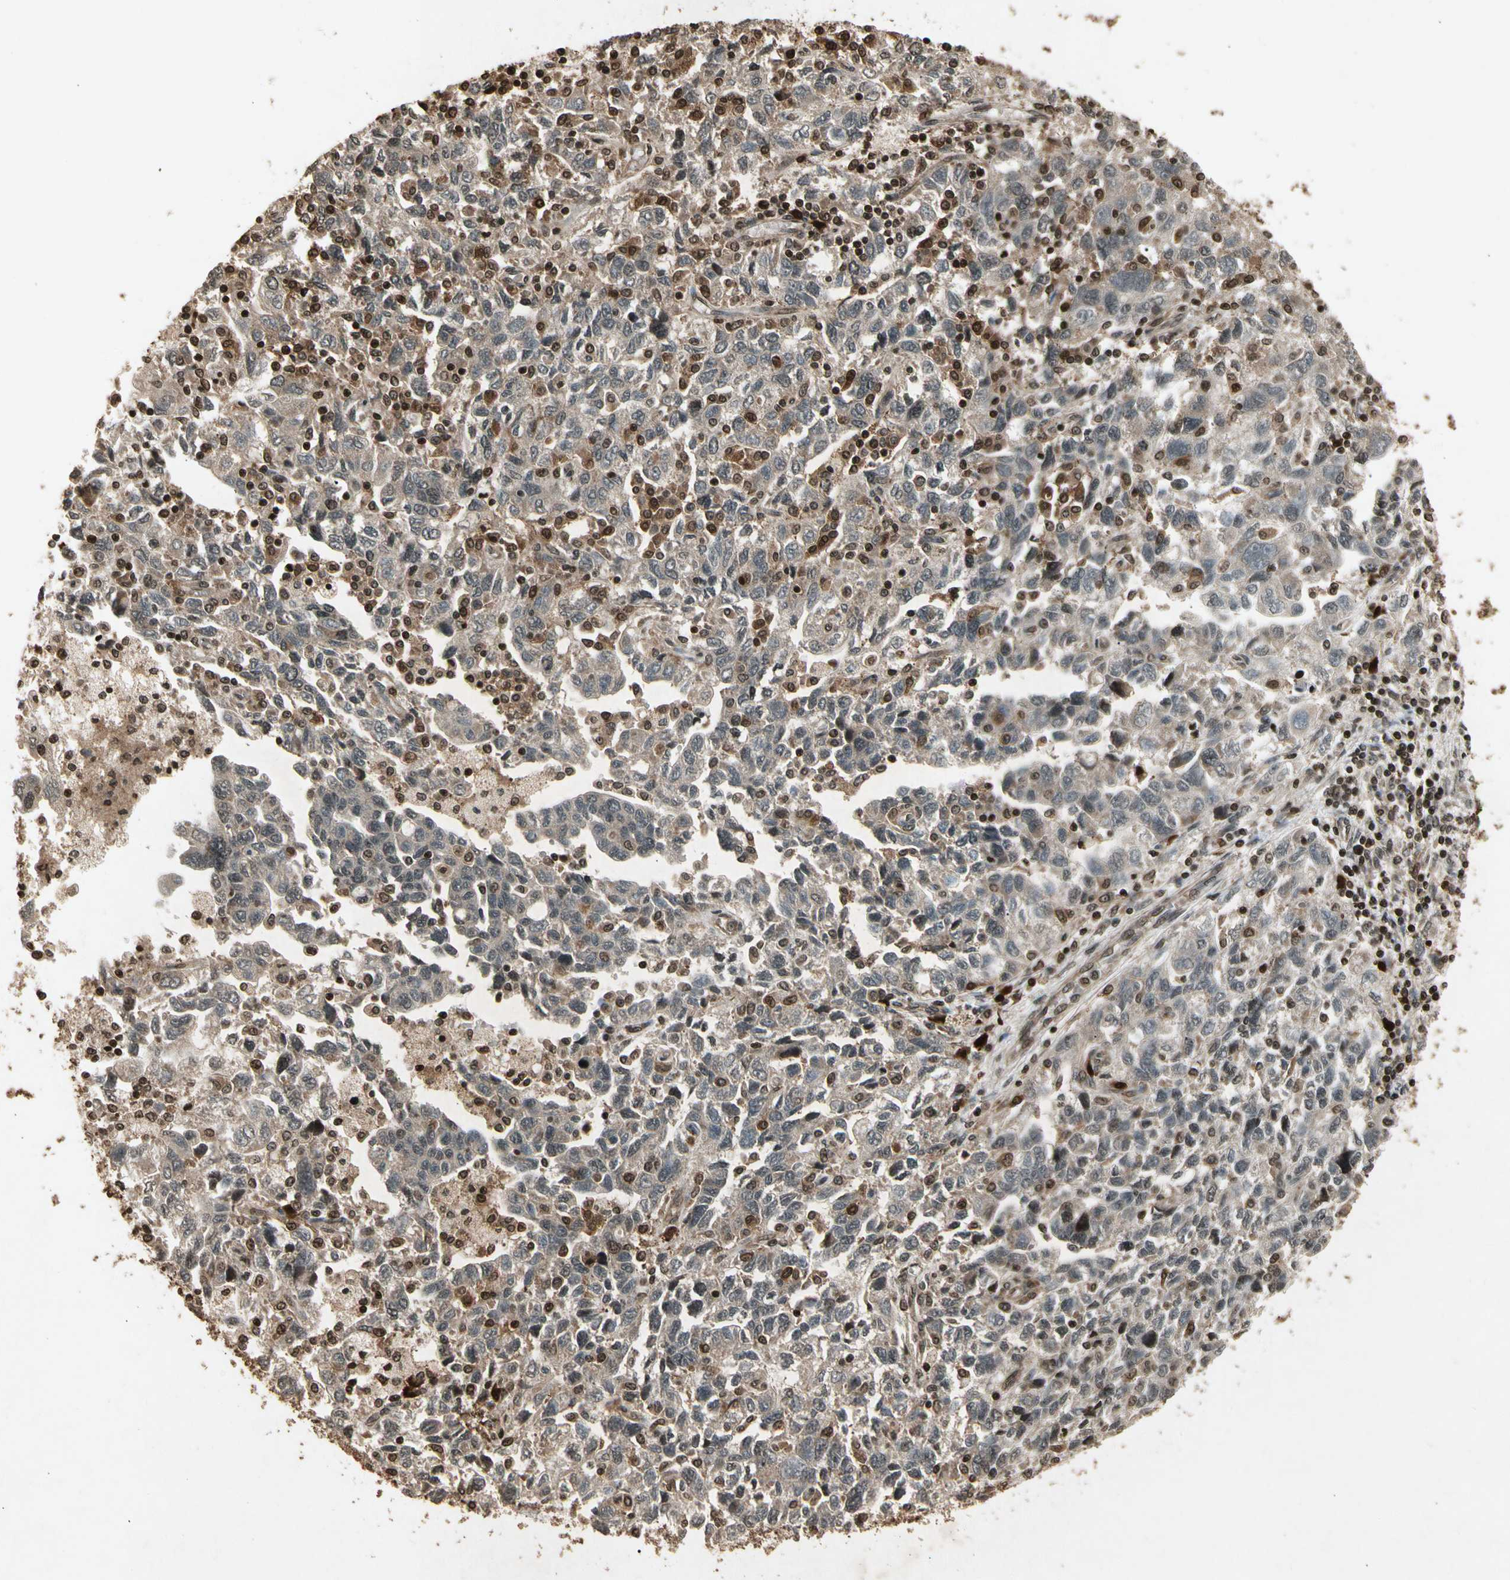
{"staining": {"intensity": "weak", "quantity": ">75%", "location": "cytoplasmic/membranous"}, "tissue": "ovarian cancer", "cell_type": "Tumor cells", "image_type": "cancer", "snomed": [{"axis": "morphology", "description": "Carcinoma, NOS"}, {"axis": "morphology", "description": "Cystadenocarcinoma, serous, NOS"}, {"axis": "topography", "description": "Ovary"}], "caption": "Ovarian cancer tissue reveals weak cytoplasmic/membranous positivity in about >75% of tumor cells", "gene": "GLRX", "patient": {"sex": "female", "age": 69}}